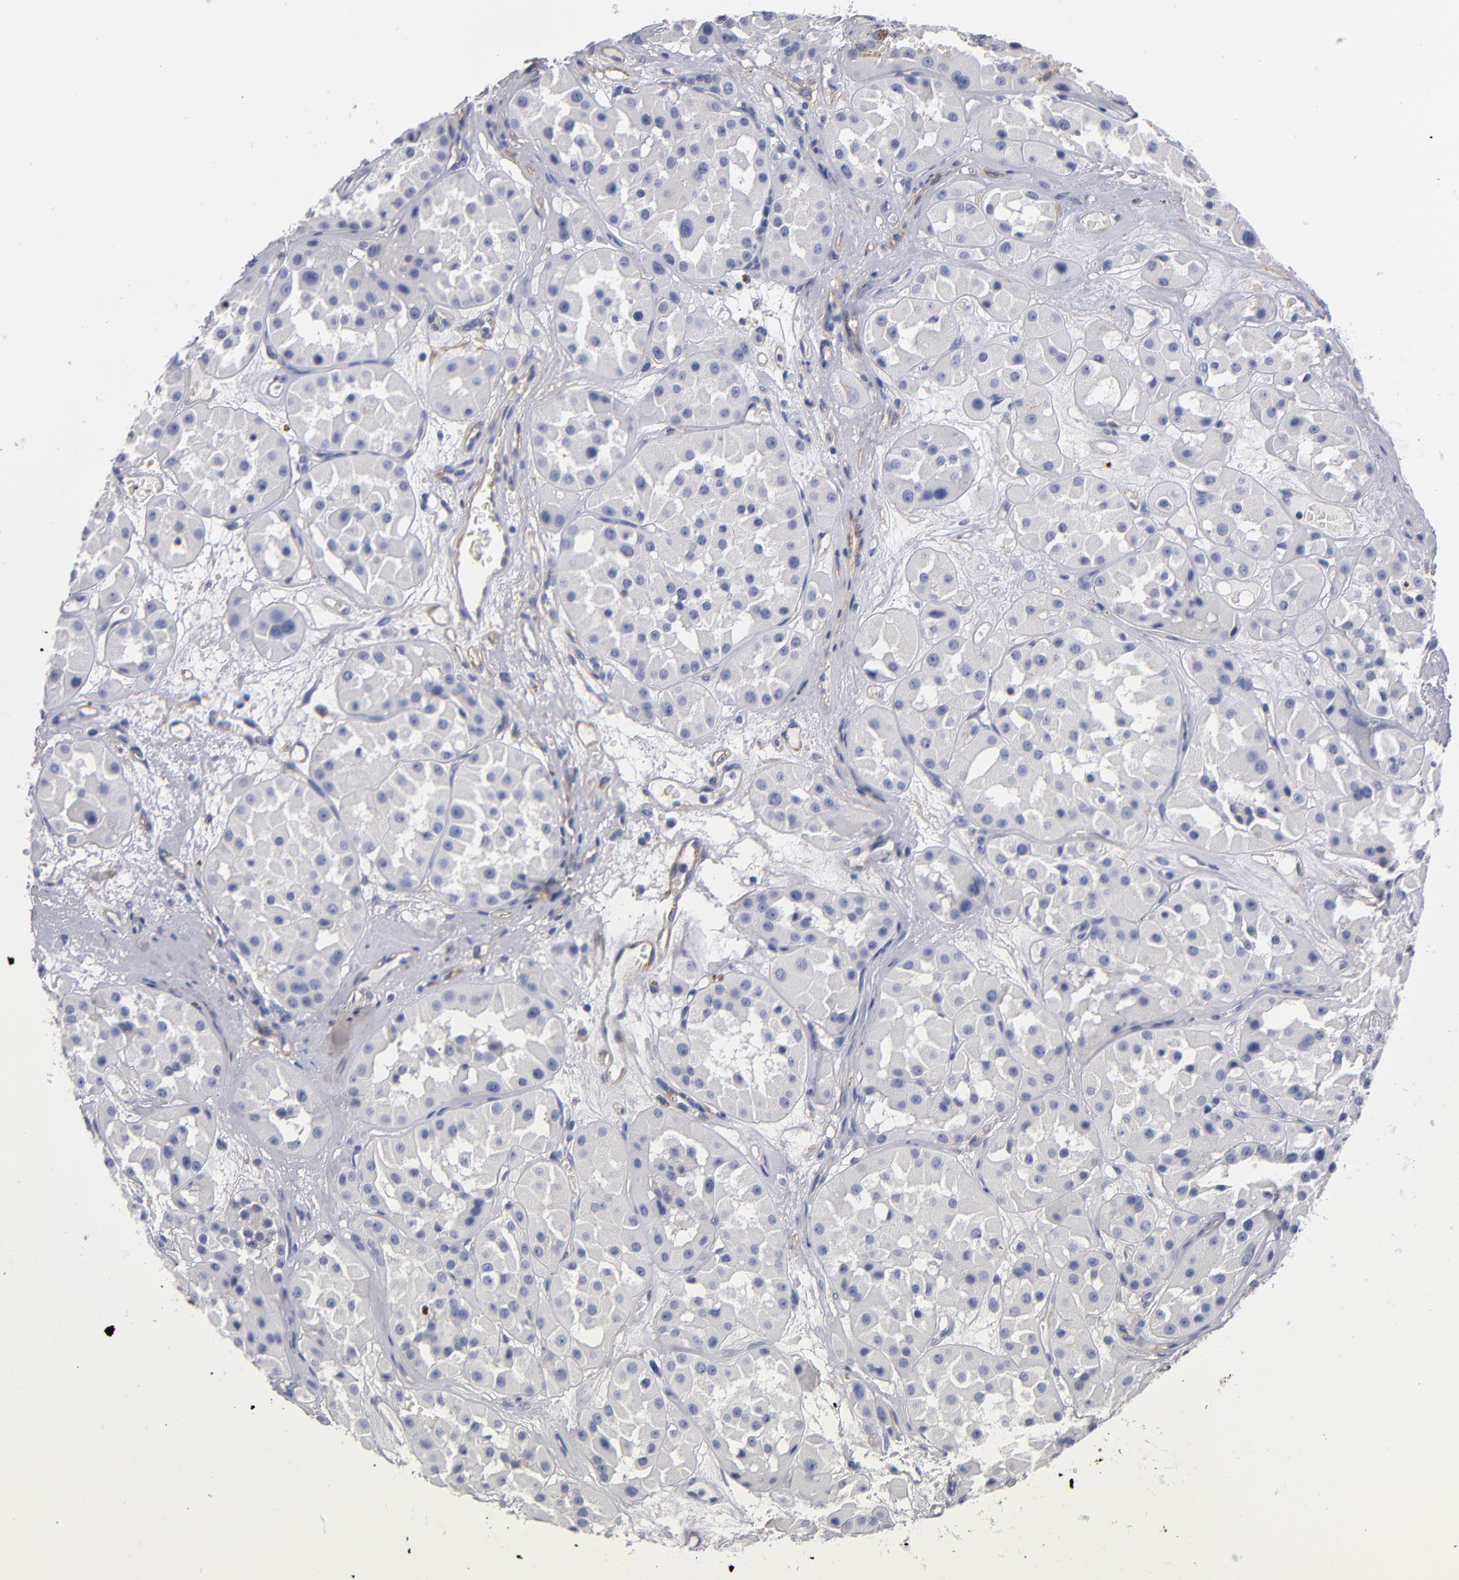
{"staining": {"intensity": "negative", "quantity": "none", "location": "none"}, "tissue": "renal cancer", "cell_type": "Tumor cells", "image_type": "cancer", "snomed": [{"axis": "morphology", "description": "Adenocarcinoma, uncertain malignant potential"}, {"axis": "topography", "description": "Kidney"}], "caption": "Tumor cells are negative for protein expression in human renal cancer (adenocarcinoma,  uncertain malignant potential).", "gene": "PLSCR4", "patient": {"sex": "male", "age": 63}}